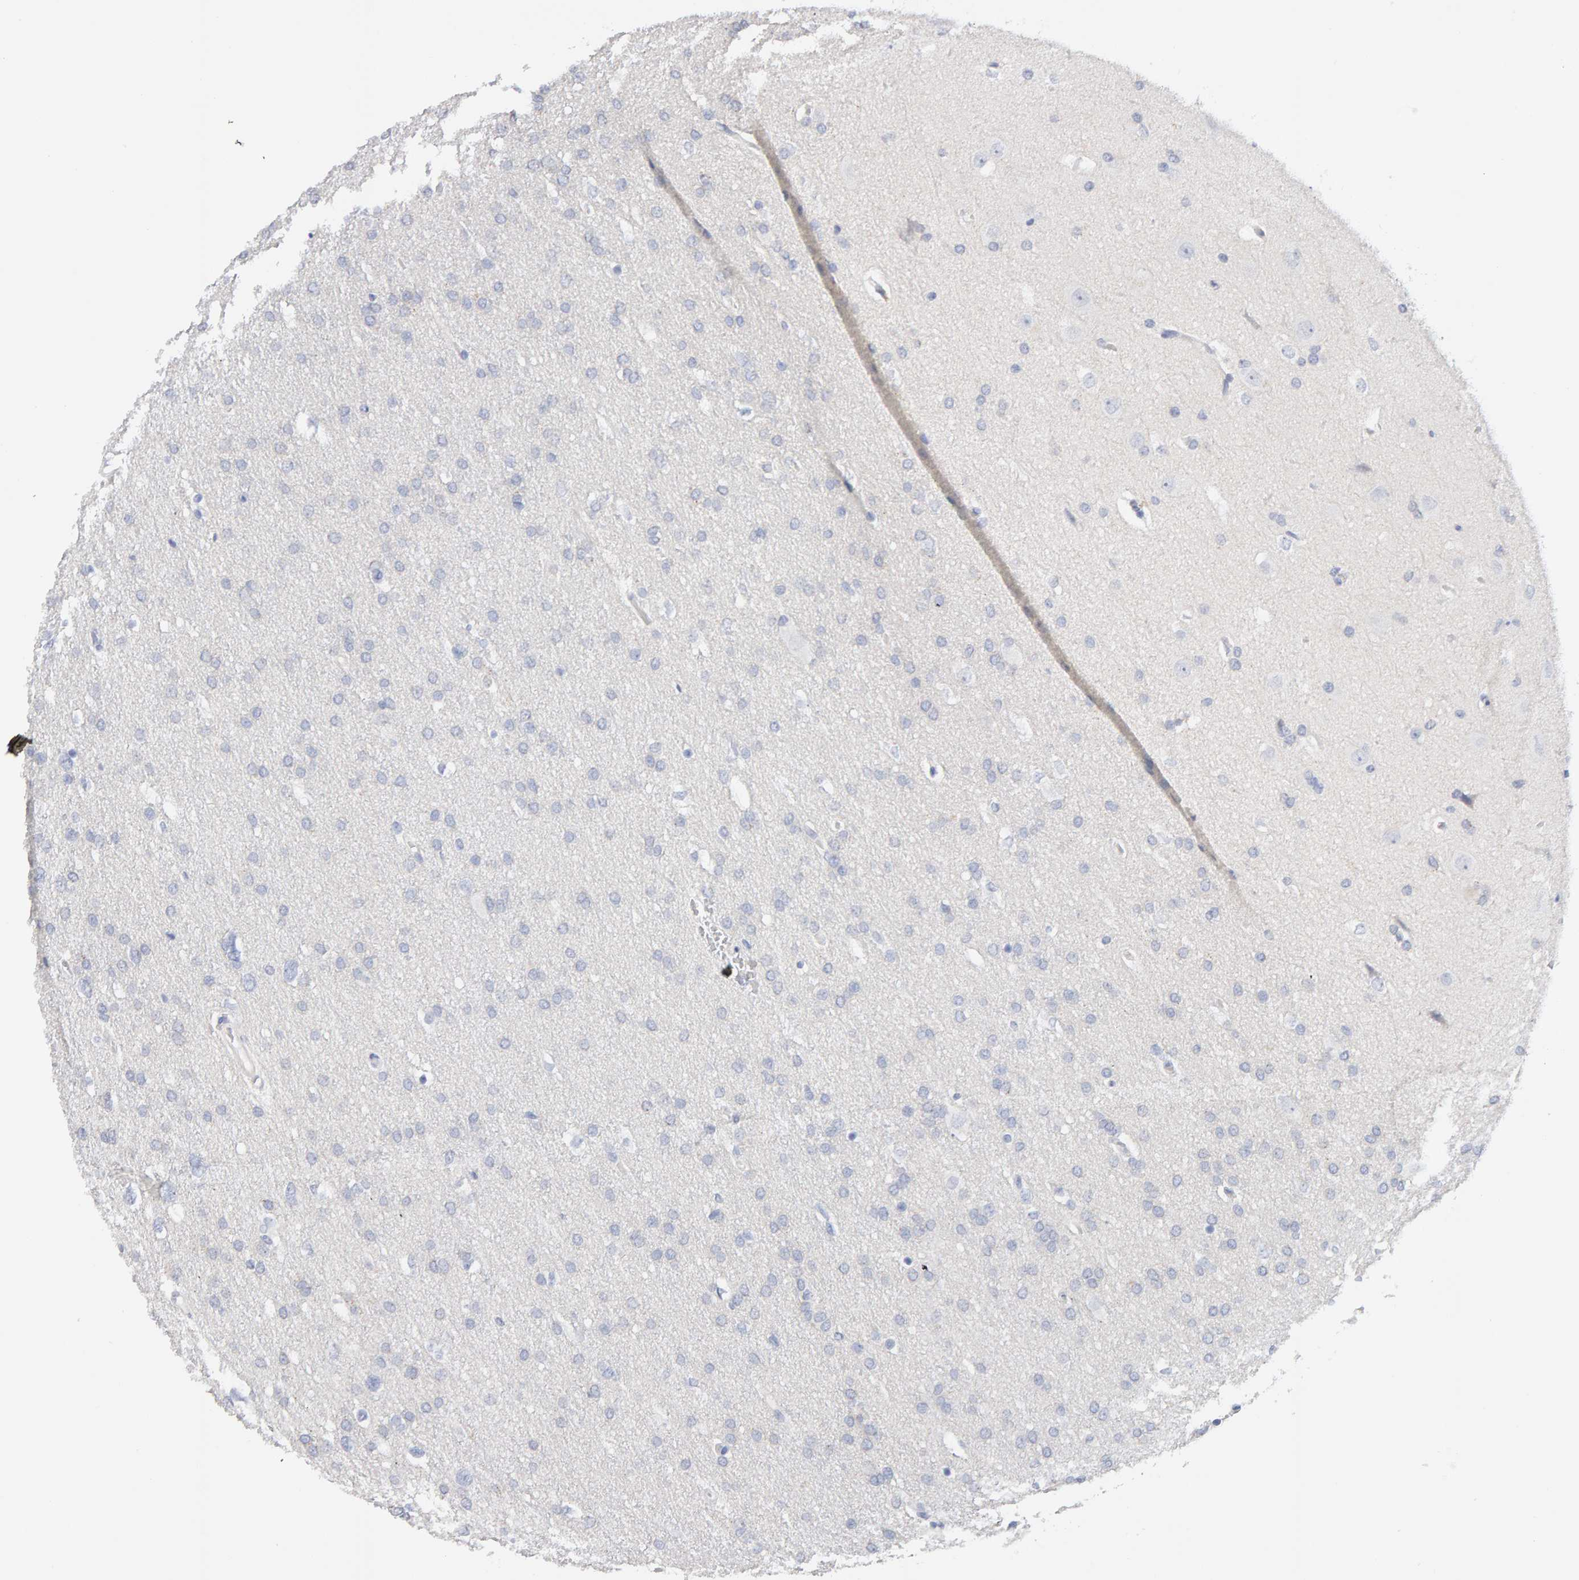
{"staining": {"intensity": "negative", "quantity": "none", "location": "none"}, "tissue": "glioma", "cell_type": "Tumor cells", "image_type": "cancer", "snomed": [{"axis": "morphology", "description": "Glioma, malignant, Low grade"}, {"axis": "topography", "description": "Brain"}], "caption": "IHC of human glioma exhibits no staining in tumor cells.", "gene": "METRNL", "patient": {"sex": "female", "age": 37}}